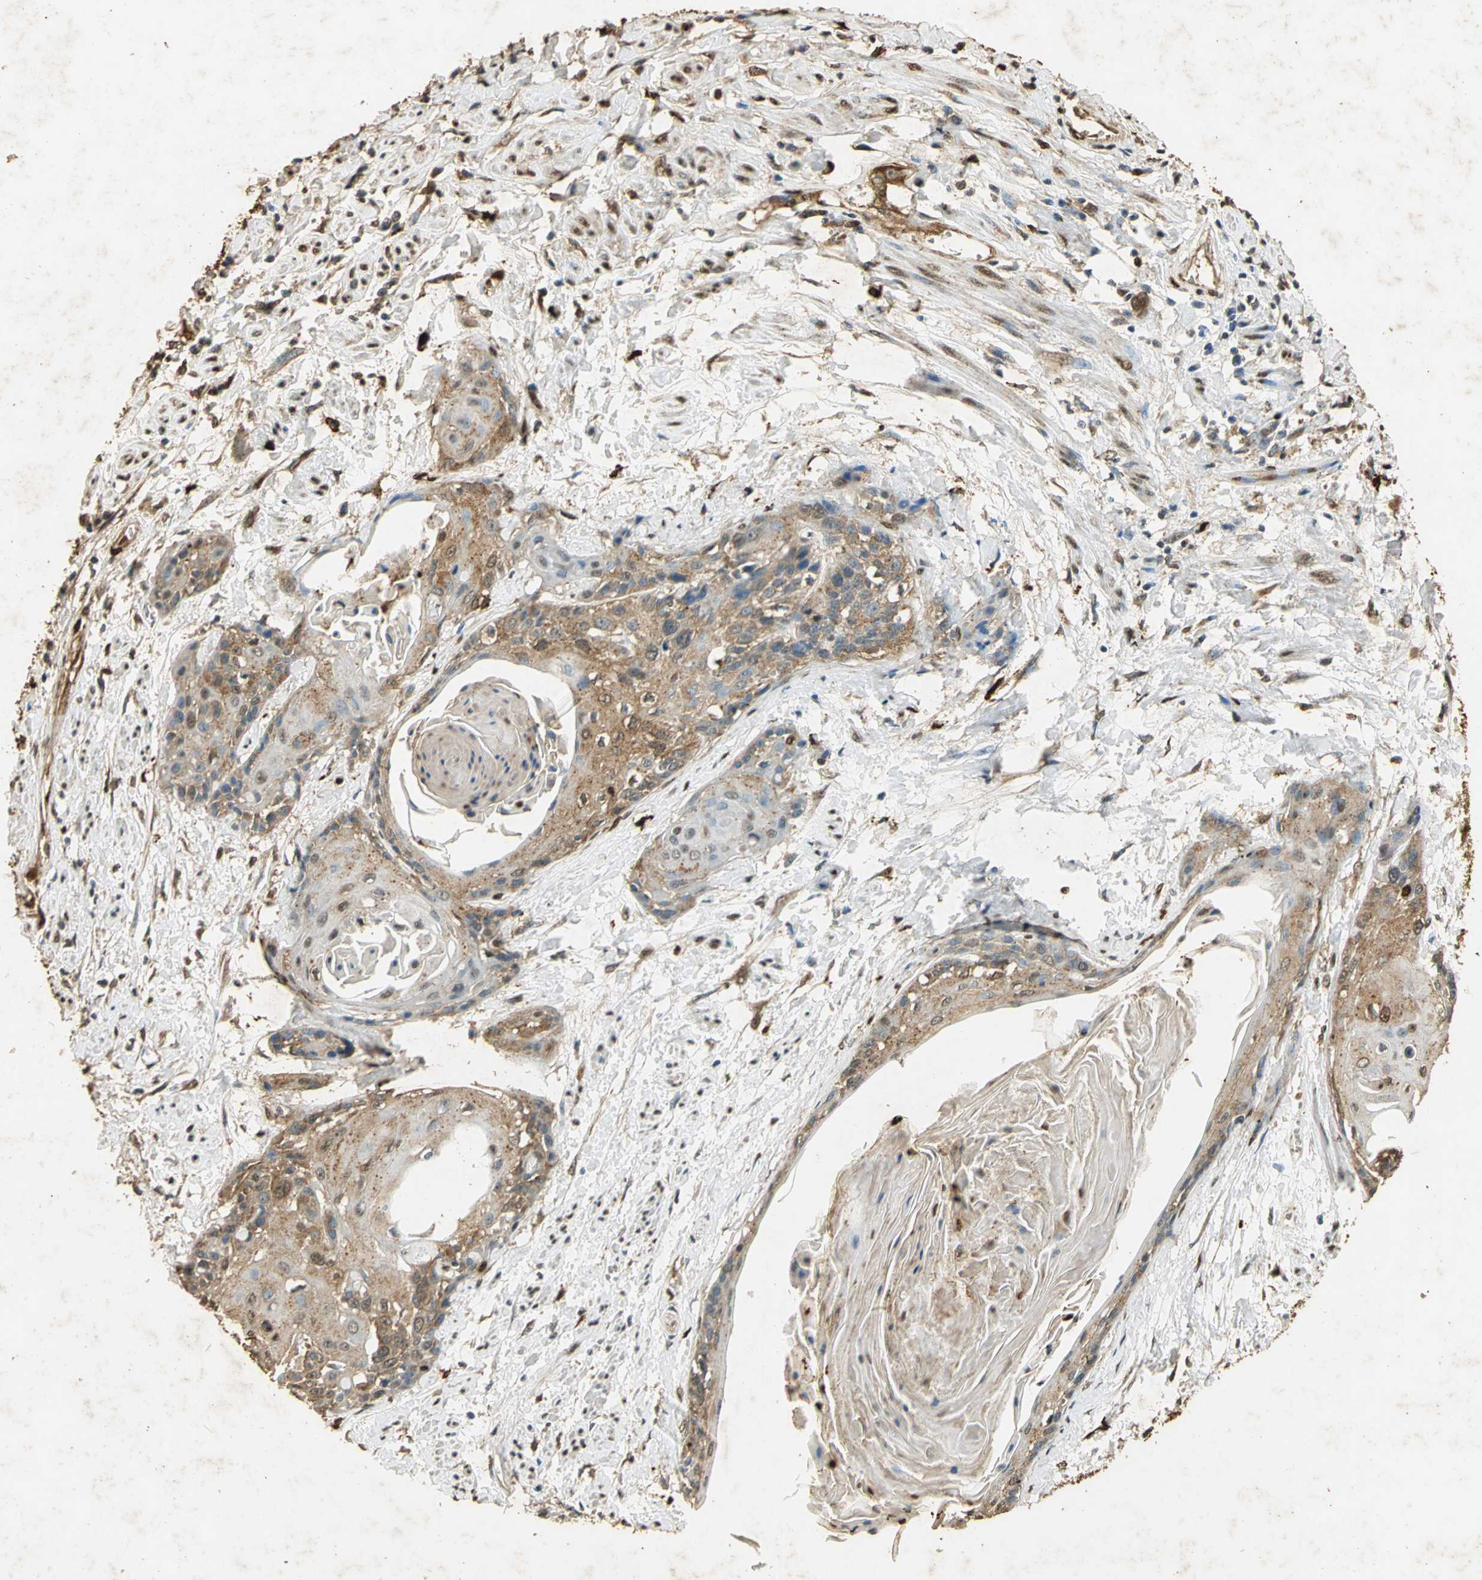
{"staining": {"intensity": "weak", "quantity": ">75%", "location": "cytoplasmic/membranous"}, "tissue": "cervical cancer", "cell_type": "Tumor cells", "image_type": "cancer", "snomed": [{"axis": "morphology", "description": "Squamous cell carcinoma, NOS"}, {"axis": "topography", "description": "Cervix"}], "caption": "Human cervical squamous cell carcinoma stained for a protein (brown) exhibits weak cytoplasmic/membranous positive expression in approximately >75% of tumor cells.", "gene": "GAPDH", "patient": {"sex": "female", "age": 57}}